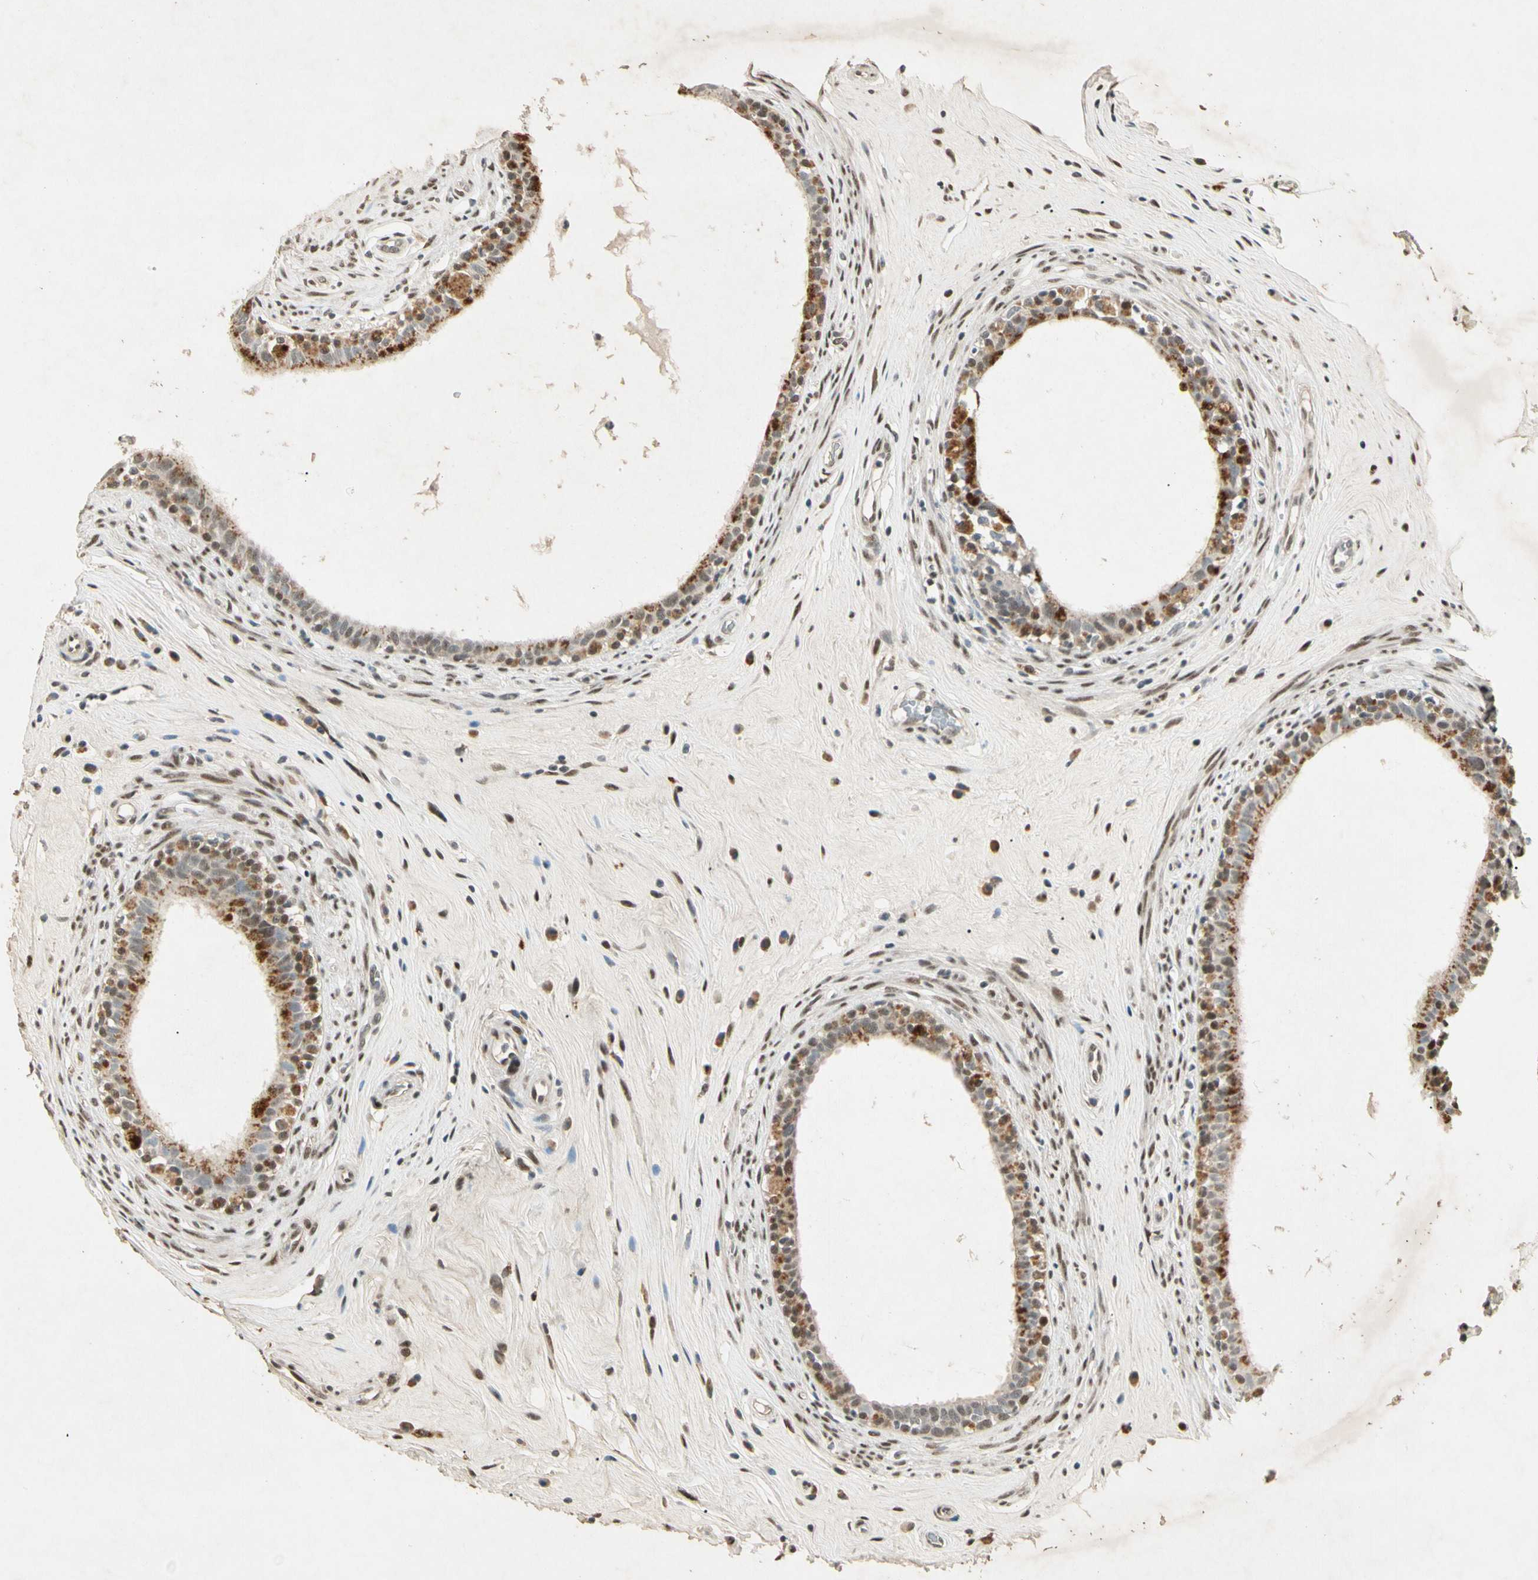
{"staining": {"intensity": "moderate", "quantity": ">75%", "location": "cytoplasmic/membranous,nuclear"}, "tissue": "epididymis", "cell_type": "Glandular cells", "image_type": "normal", "snomed": [{"axis": "morphology", "description": "Normal tissue, NOS"}, {"axis": "morphology", "description": "Inflammation, NOS"}, {"axis": "topography", "description": "Epididymis"}], "caption": "This image exhibits unremarkable epididymis stained with immunohistochemistry to label a protein in brown. The cytoplasmic/membranous,nuclear of glandular cells show moderate positivity for the protein. Nuclei are counter-stained blue.", "gene": "ZBTB4", "patient": {"sex": "male", "age": 84}}